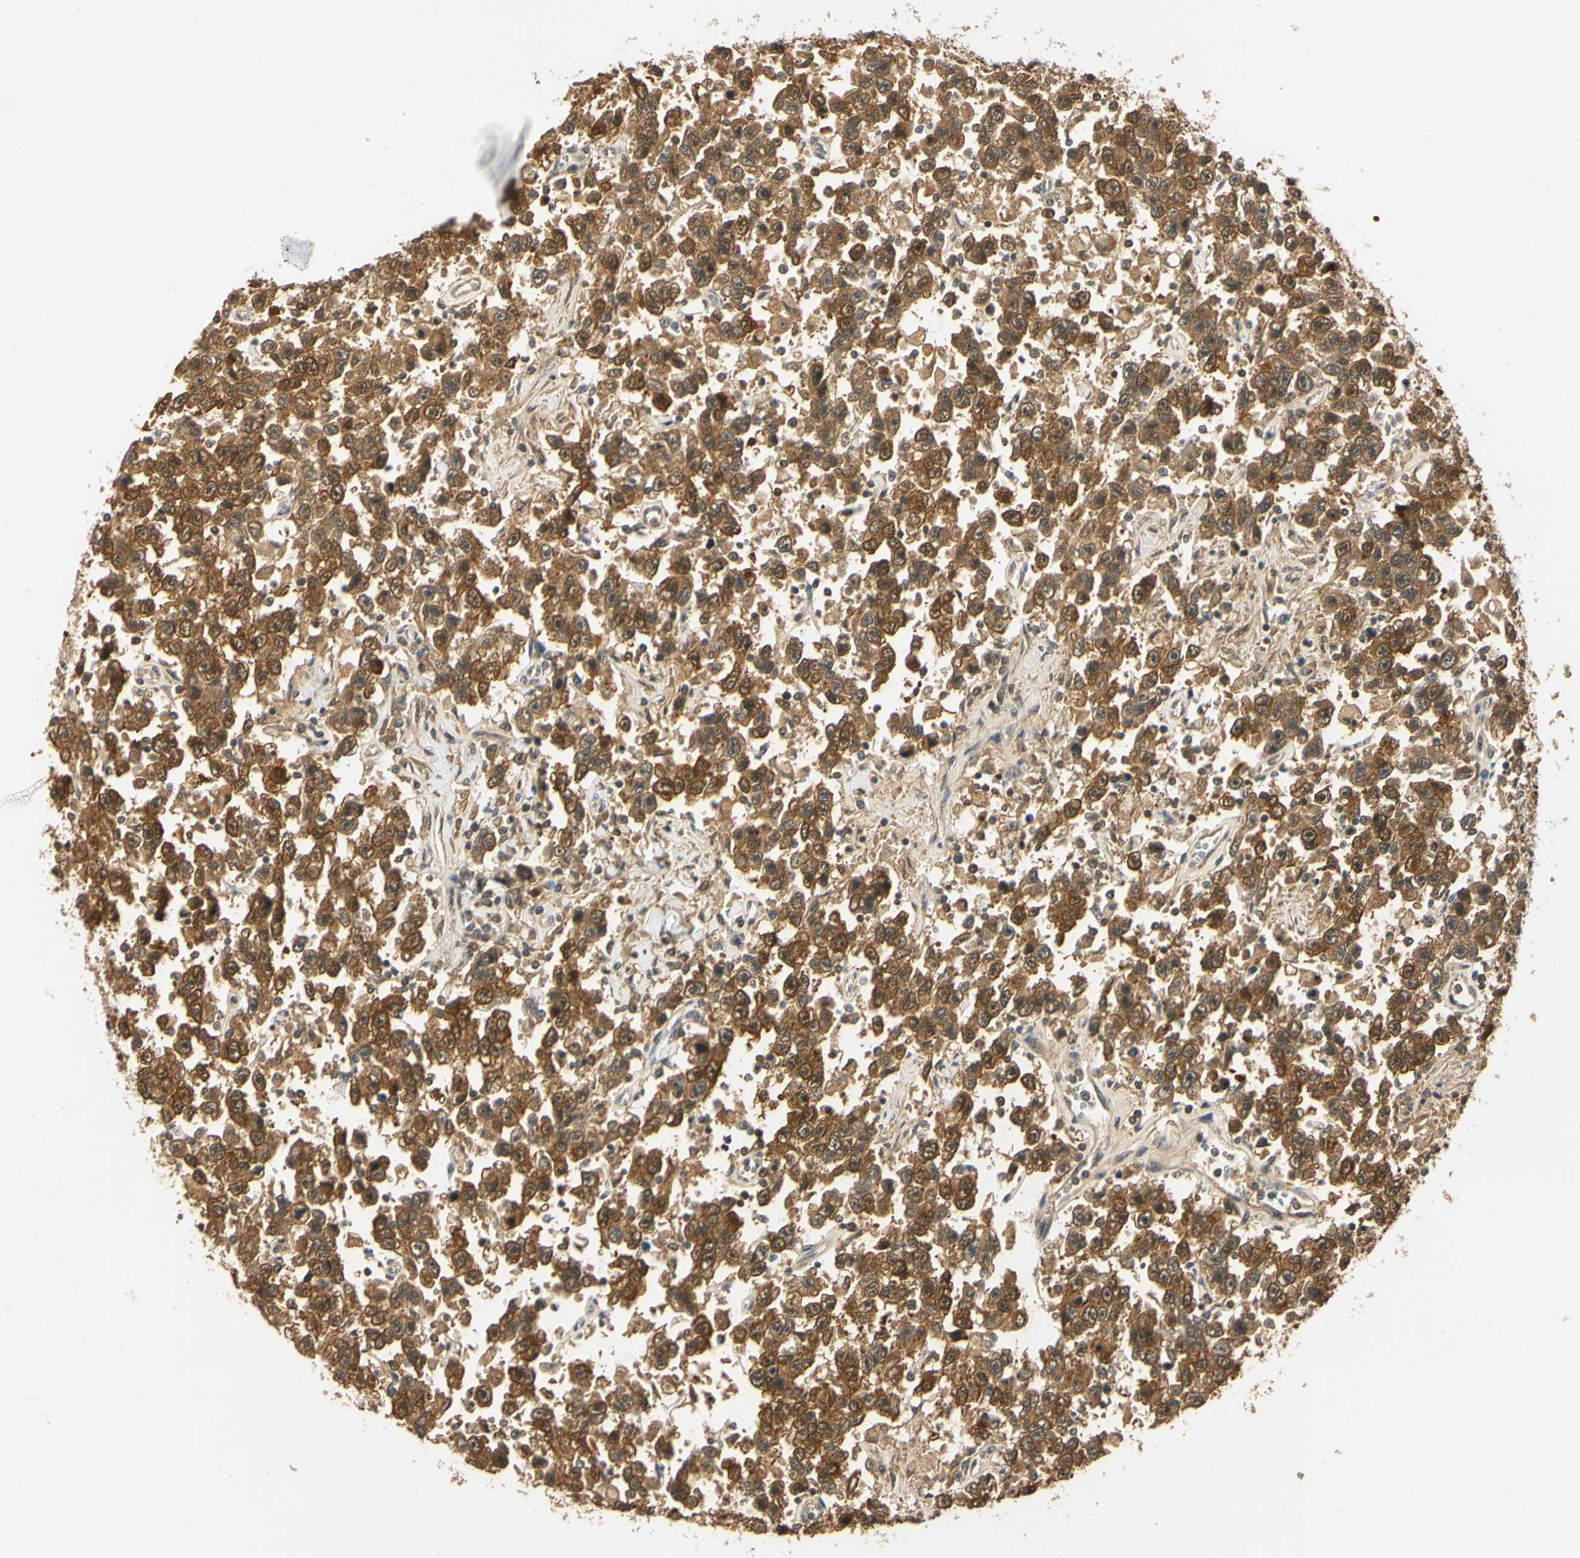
{"staining": {"intensity": "strong", "quantity": ">75%", "location": "cytoplasmic/membranous"}, "tissue": "testis cancer", "cell_type": "Tumor cells", "image_type": "cancer", "snomed": [{"axis": "morphology", "description": "Seminoma, NOS"}, {"axis": "topography", "description": "Testis"}], "caption": "The image reveals staining of testis cancer, revealing strong cytoplasmic/membranous protein positivity (brown color) within tumor cells. Using DAB (brown) and hematoxylin (blue) stains, captured at high magnification using brightfield microscopy.", "gene": "UBE2Z", "patient": {"sex": "male", "age": 41}}